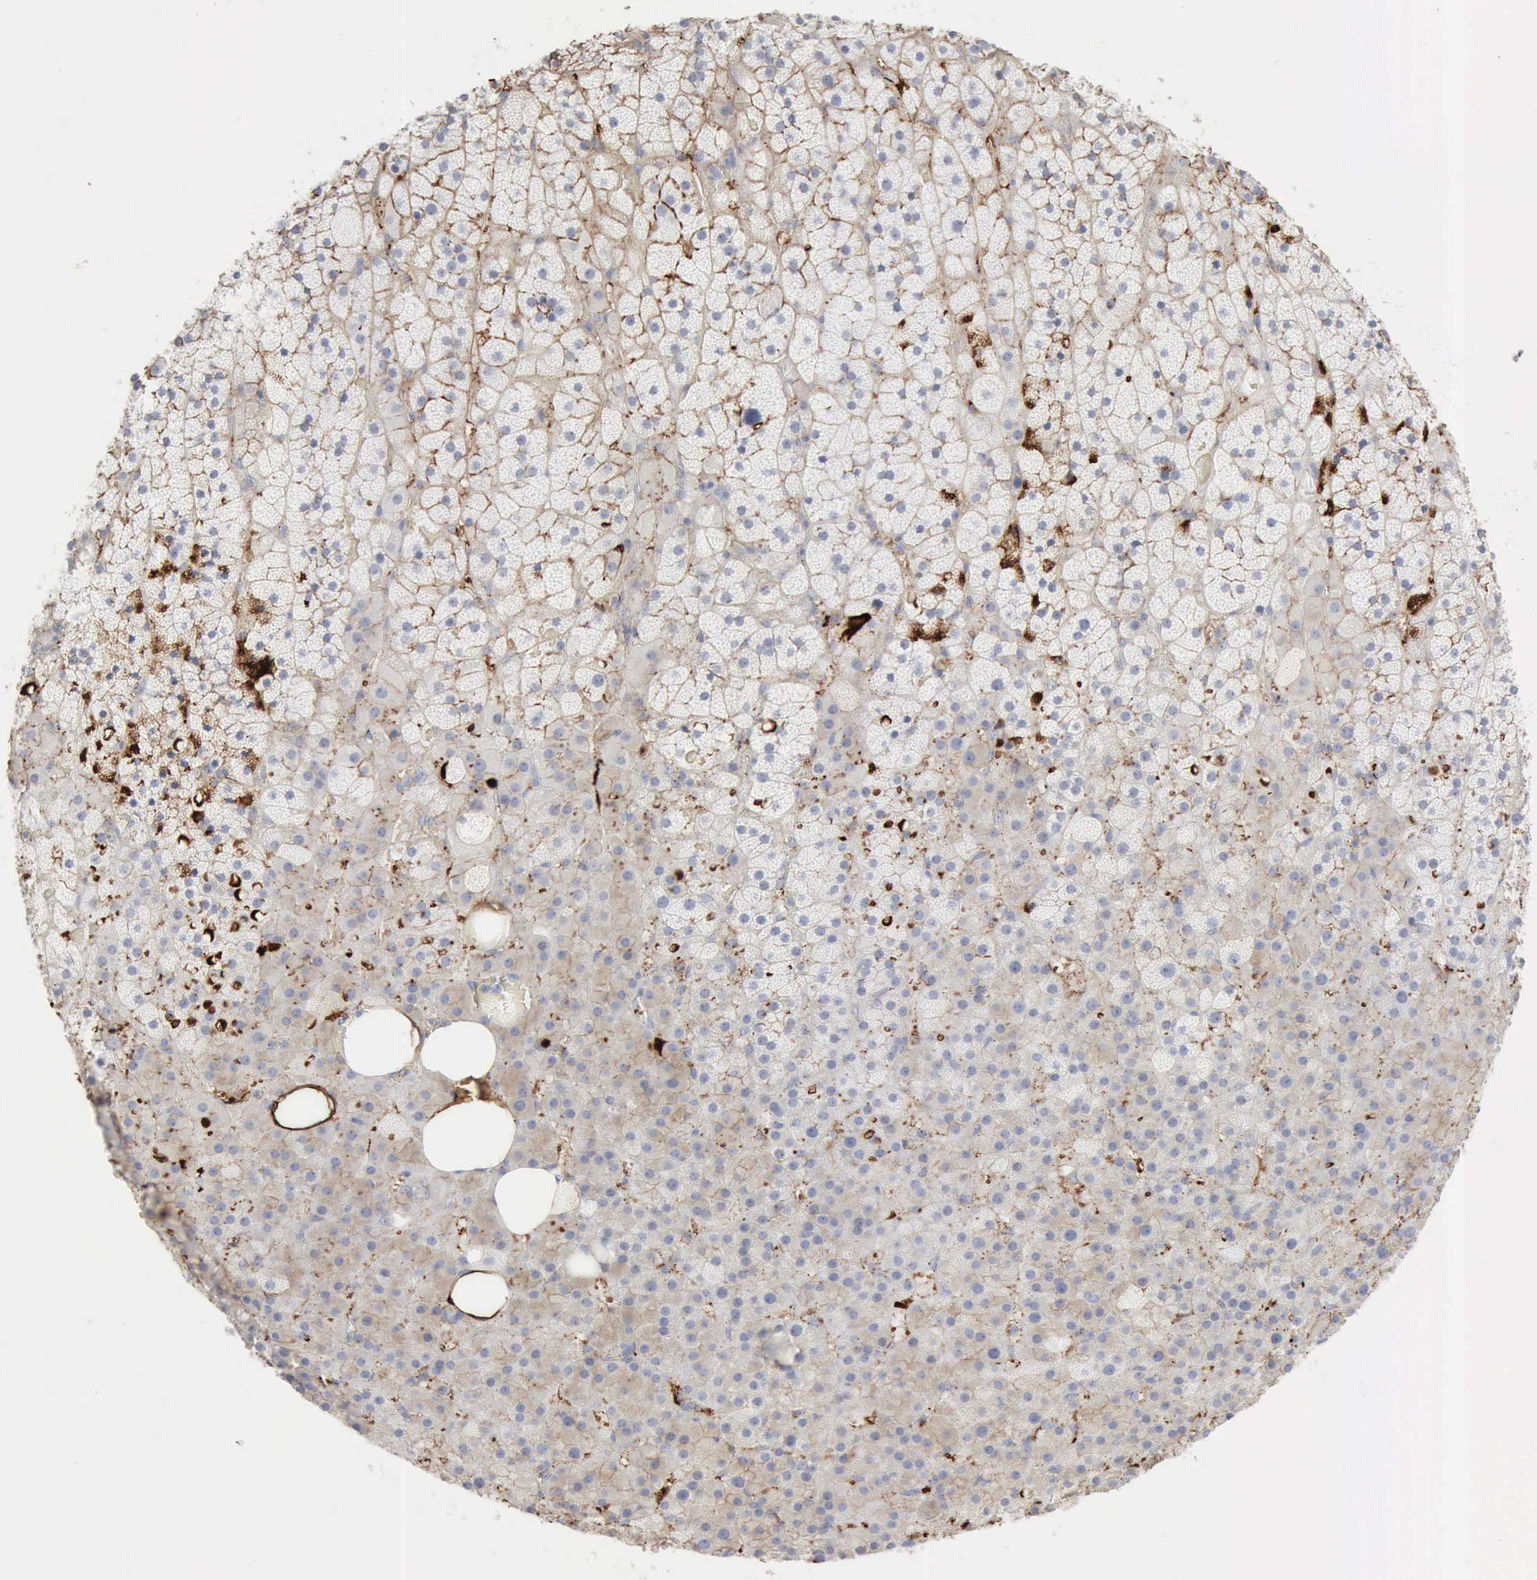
{"staining": {"intensity": "strong", "quantity": "<25%", "location": "cytoplasmic/membranous"}, "tissue": "adrenal gland", "cell_type": "Glandular cells", "image_type": "normal", "snomed": [{"axis": "morphology", "description": "Normal tissue, NOS"}, {"axis": "topography", "description": "Adrenal gland"}], "caption": "An immunohistochemistry photomicrograph of normal tissue is shown. Protein staining in brown highlights strong cytoplasmic/membranous positivity in adrenal gland within glandular cells. (IHC, brightfield microscopy, high magnification).", "gene": "C4BPA", "patient": {"sex": "male", "age": 35}}